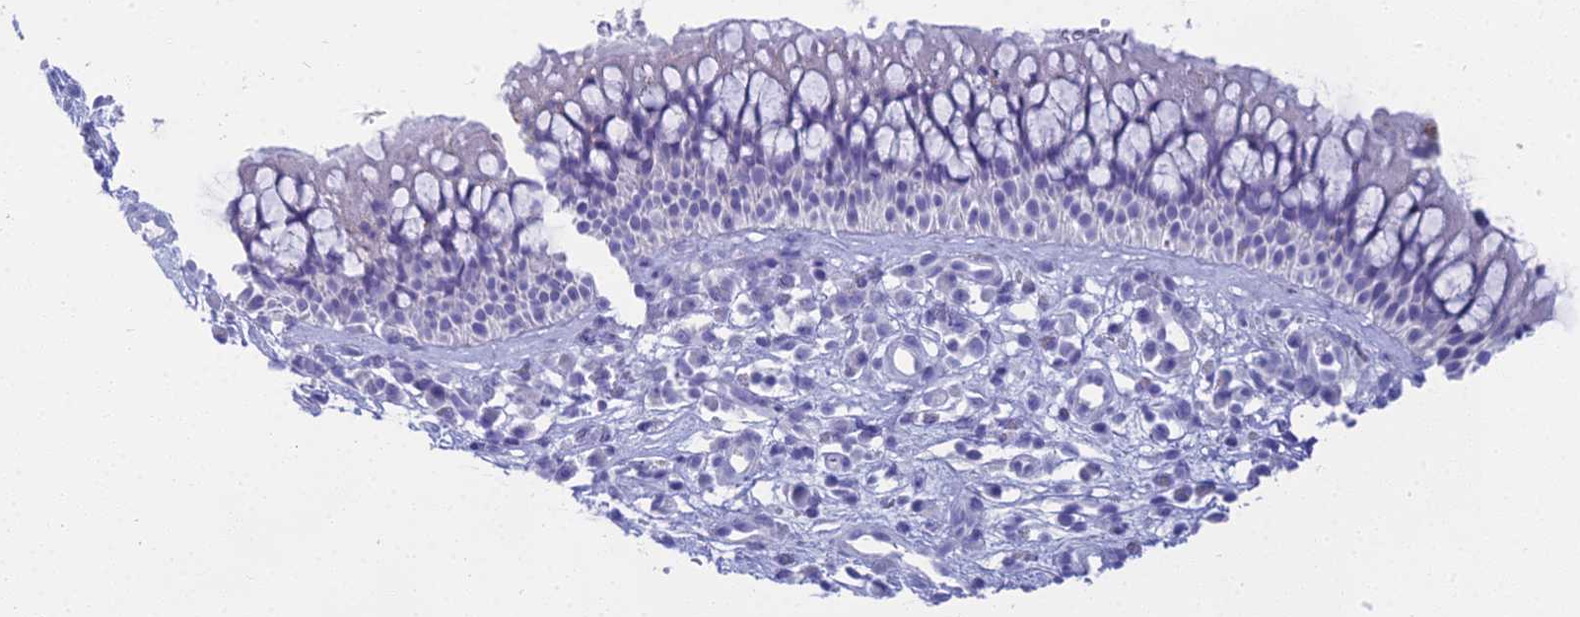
{"staining": {"intensity": "negative", "quantity": "none", "location": "none"}, "tissue": "nasopharynx", "cell_type": "Respiratory epithelial cells", "image_type": "normal", "snomed": [{"axis": "morphology", "description": "Normal tissue, NOS"}, {"axis": "morphology", "description": "Inflammation, NOS"}, {"axis": "morphology", "description": "Malignant melanoma, Metastatic site"}, {"axis": "topography", "description": "Nasopharynx"}], "caption": "Unremarkable nasopharynx was stained to show a protein in brown. There is no significant positivity in respiratory epithelial cells. Brightfield microscopy of immunohistochemistry stained with DAB (3,3'-diaminobenzidine) (brown) and hematoxylin (blue), captured at high magnification.", "gene": "UNC80", "patient": {"sex": "male", "age": 70}}